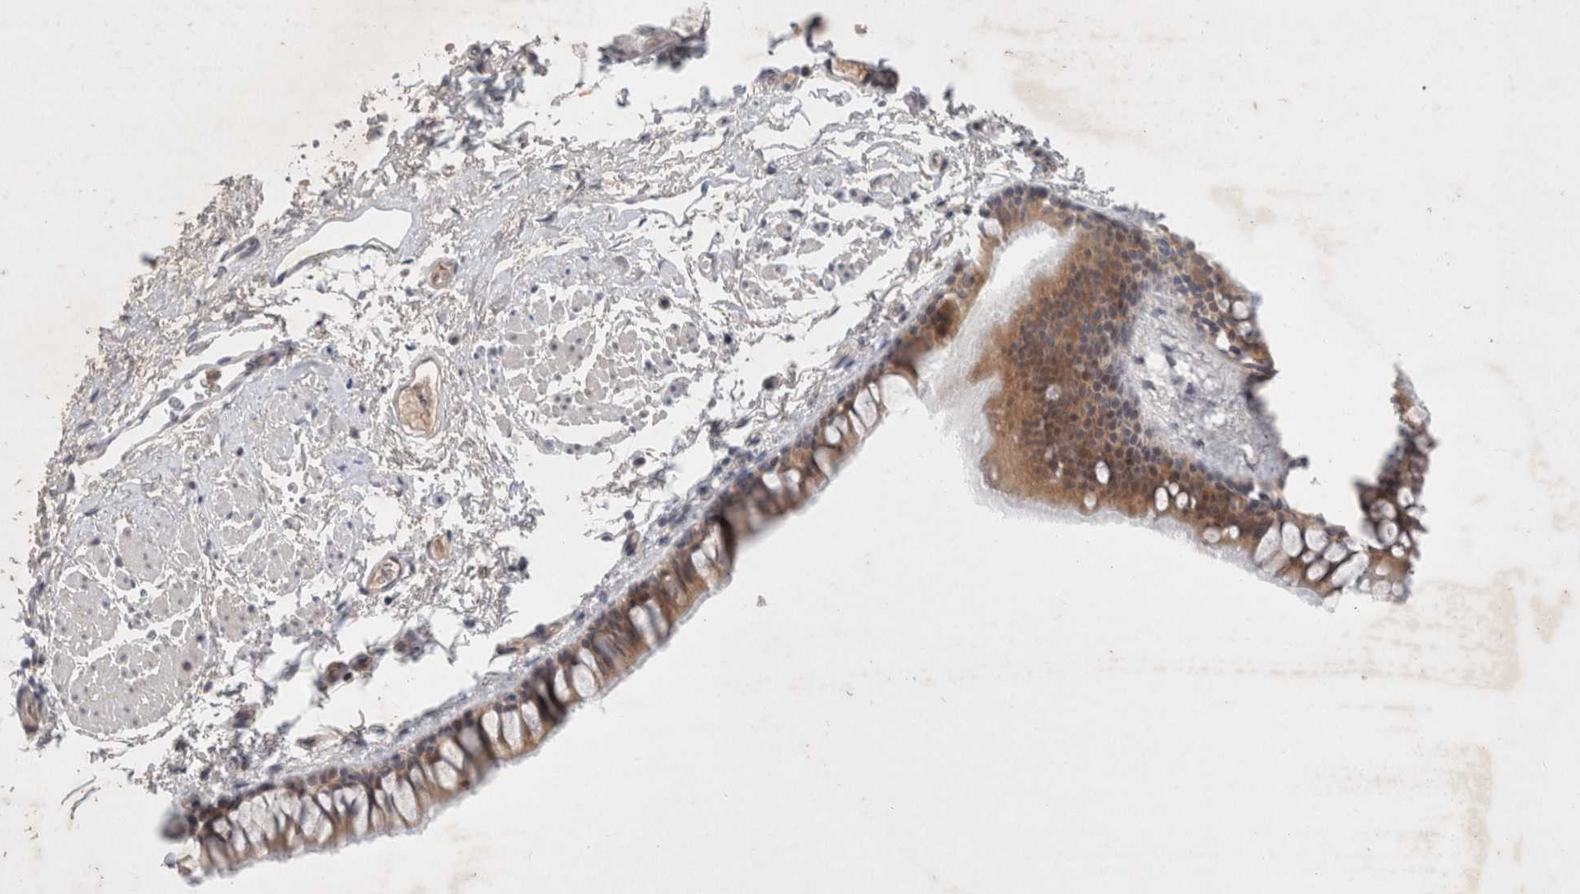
{"staining": {"intensity": "moderate", "quantity": ">75%", "location": "cytoplasmic/membranous"}, "tissue": "bronchus", "cell_type": "Respiratory epithelial cells", "image_type": "normal", "snomed": [{"axis": "morphology", "description": "Normal tissue, NOS"}, {"axis": "topography", "description": "Cartilage tissue"}, {"axis": "topography", "description": "Bronchus"}, {"axis": "topography", "description": "Lung"}], "caption": "Normal bronchus was stained to show a protein in brown. There is medium levels of moderate cytoplasmic/membranous positivity in about >75% of respiratory epithelial cells. Using DAB (3,3'-diaminobenzidine) (brown) and hematoxylin (blue) stains, captured at high magnification using brightfield microscopy.", "gene": "RASAL2", "patient": {"sex": "male", "age": 64}}